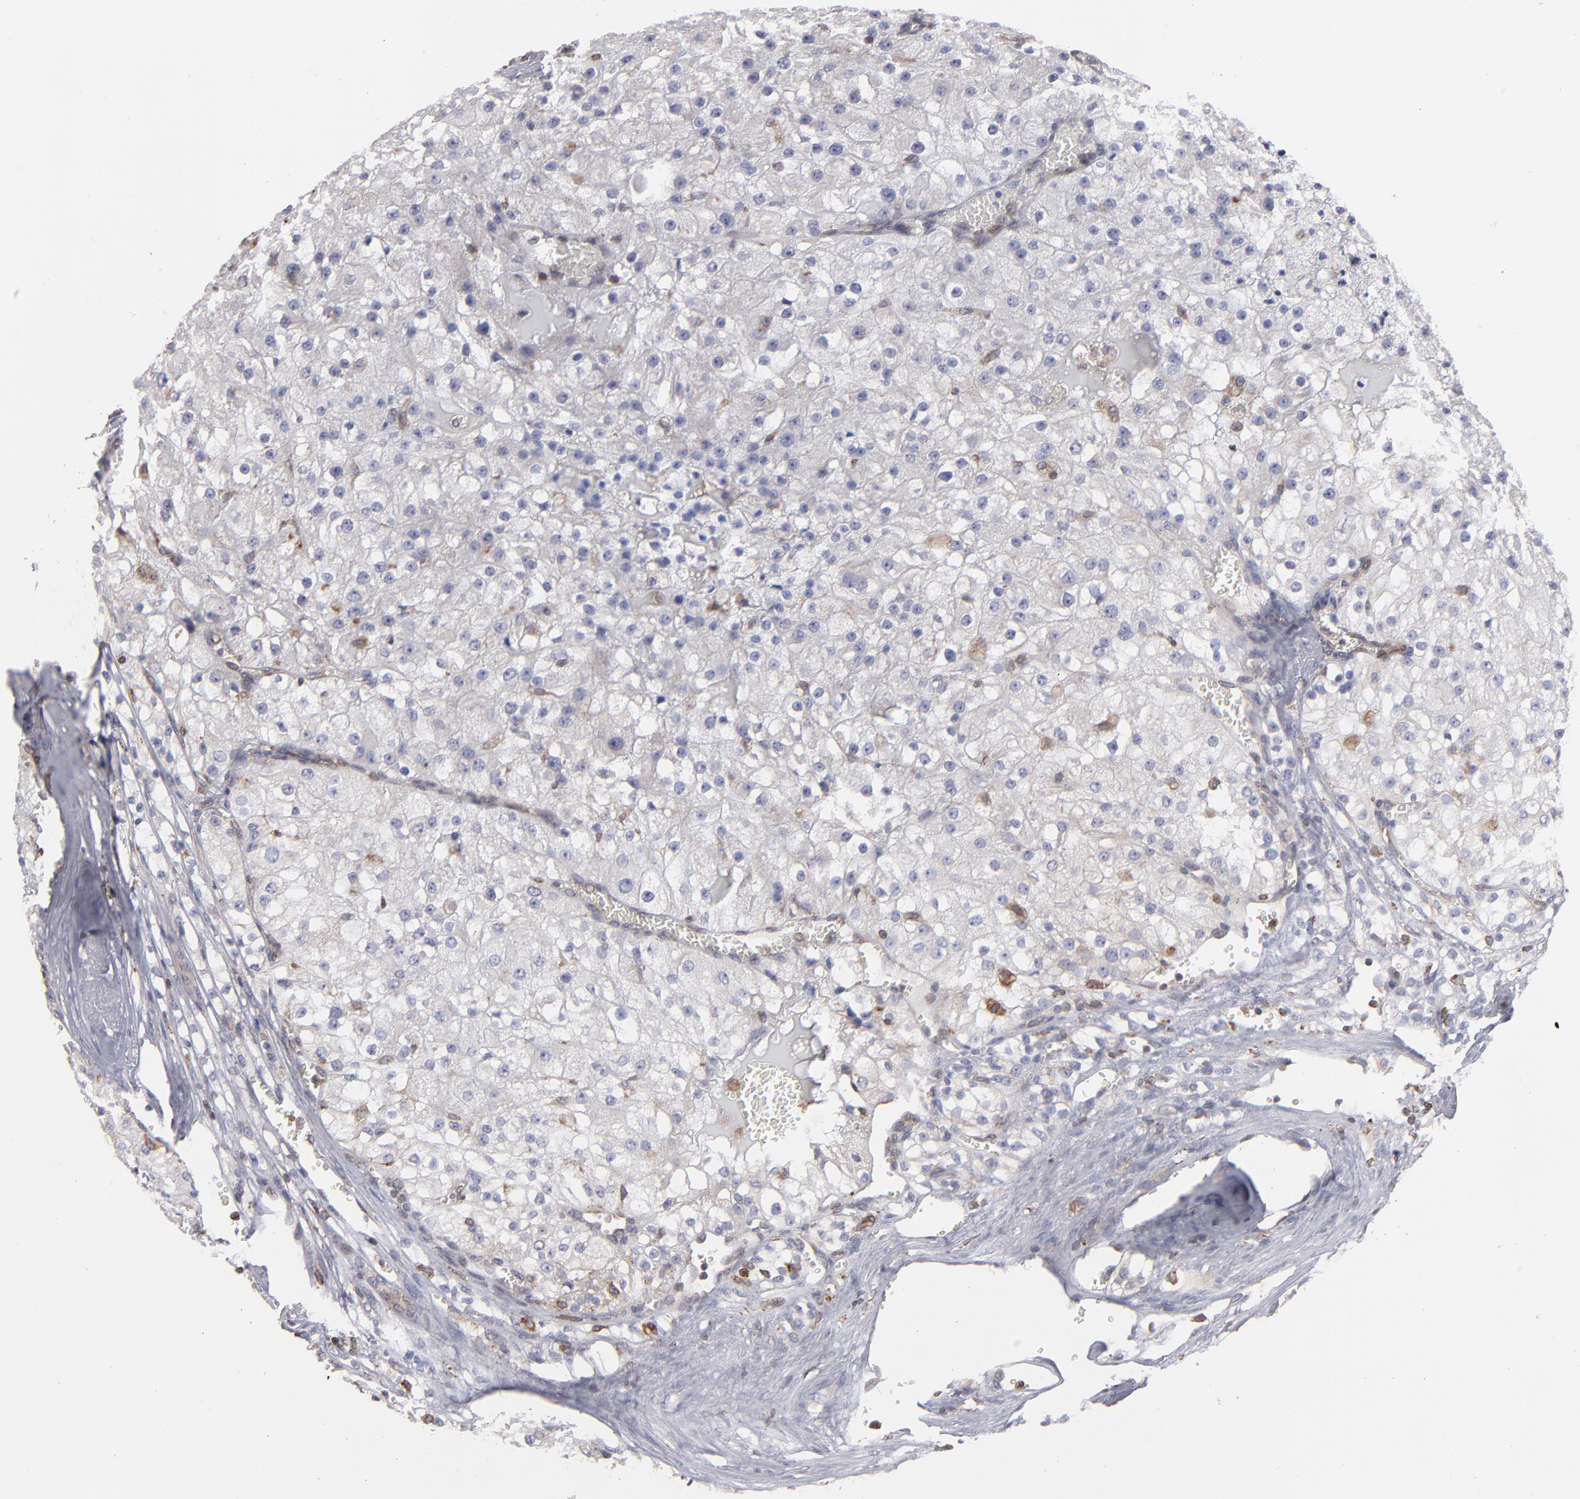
{"staining": {"intensity": "weak", "quantity": "<25%", "location": "cytoplasmic/membranous"}, "tissue": "renal cancer", "cell_type": "Tumor cells", "image_type": "cancer", "snomed": [{"axis": "morphology", "description": "Adenocarcinoma, NOS"}, {"axis": "topography", "description": "Kidney"}], "caption": "This is an IHC photomicrograph of renal cancer. There is no positivity in tumor cells.", "gene": "TMX1", "patient": {"sex": "female", "age": 74}}